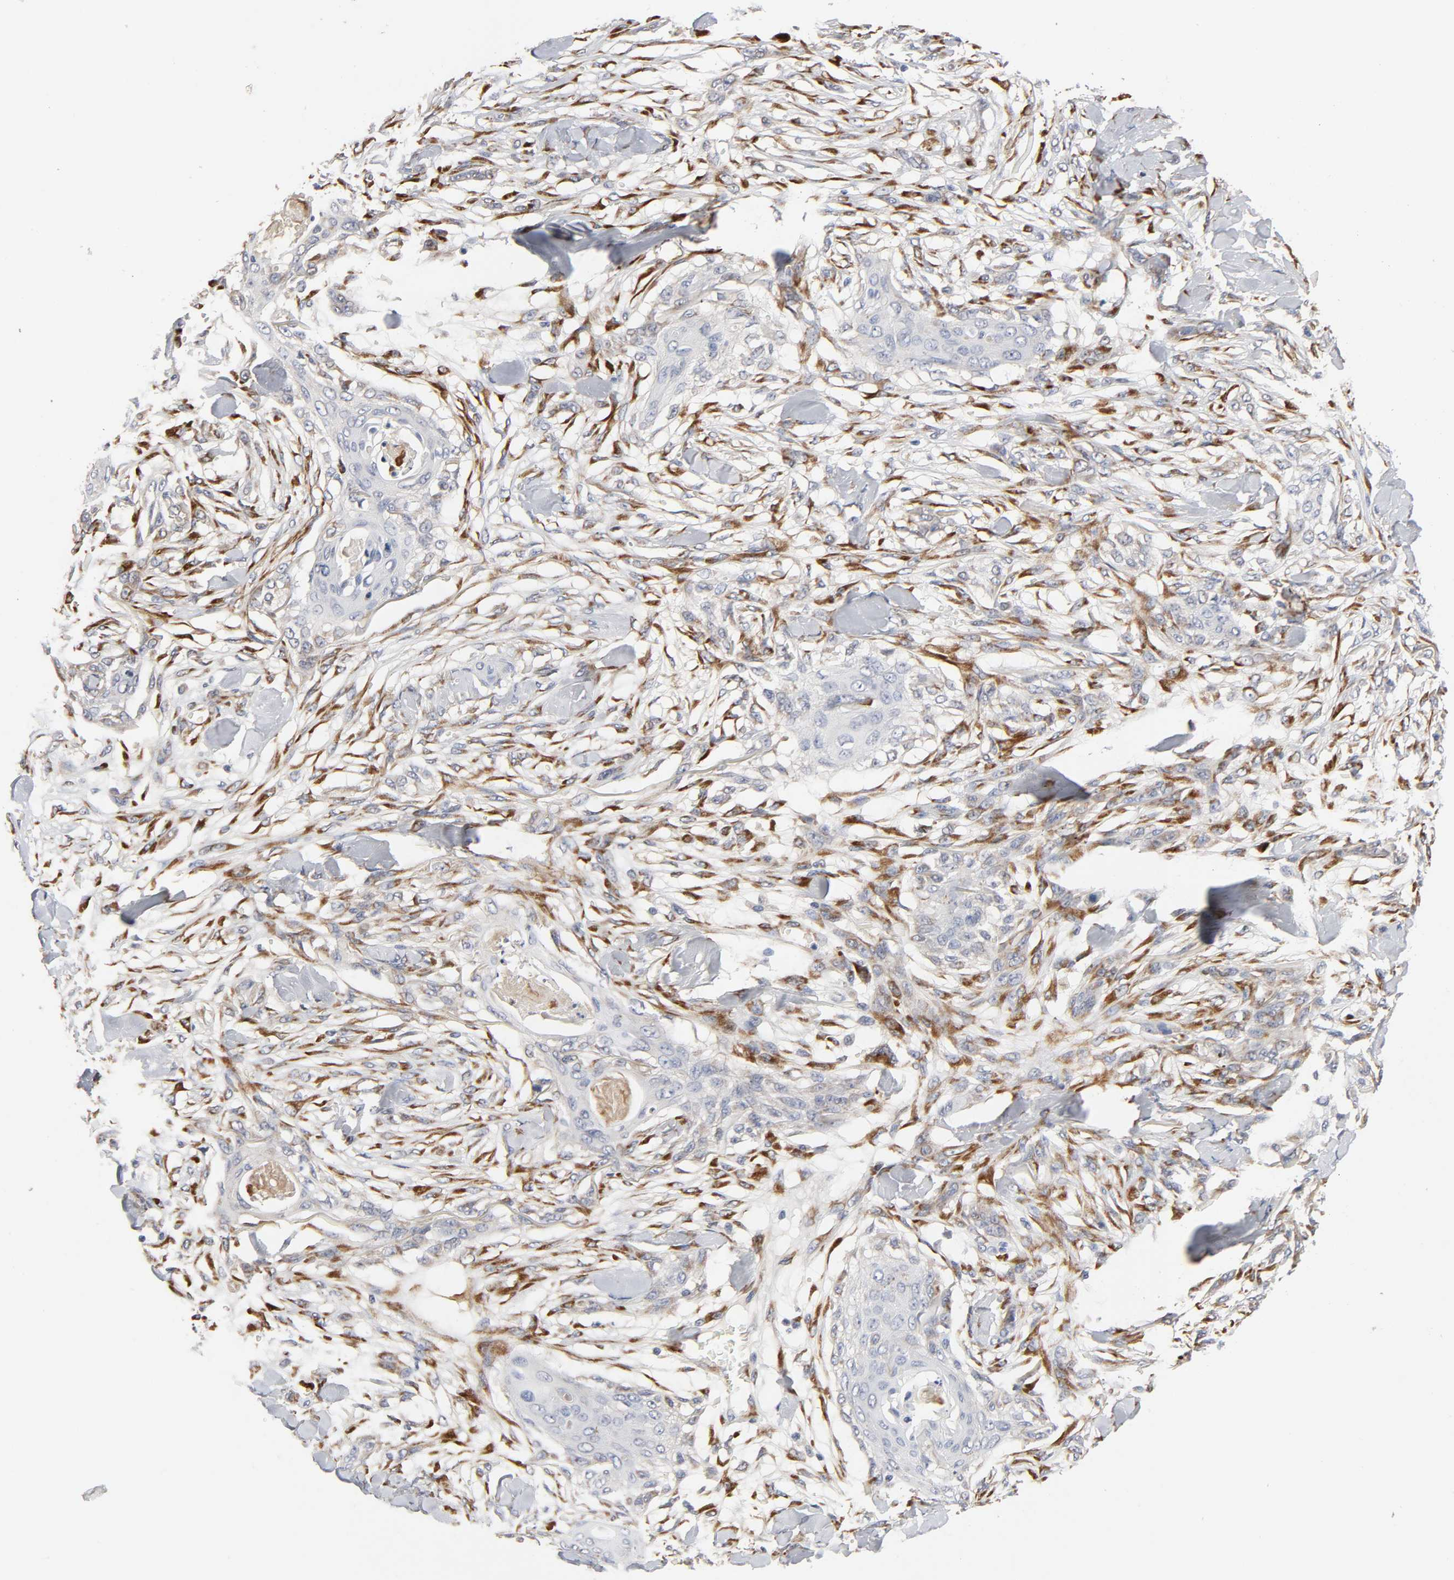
{"staining": {"intensity": "negative", "quantity": "none", "location": "none"}, "tissue": "skin cancer", "cell_type": "Tumor cells", "image_type": "cancer", "snomed": [{"axis": "morphology", "description": "Normal tissue, NOS"}, {"axis": "morphology", "description": "Squamous cell carcinoma, NOS"}, {"axis": "topography", "description": "Skin"}], "caption": "Immunohistochemistry (IHC) image of human skin squamous cell carcinoma stained for a protein (brown), which demonstrates no expression in tumor cells.", "gene": "HDLBP", "patient": {"sex": "female", "age": 59}}